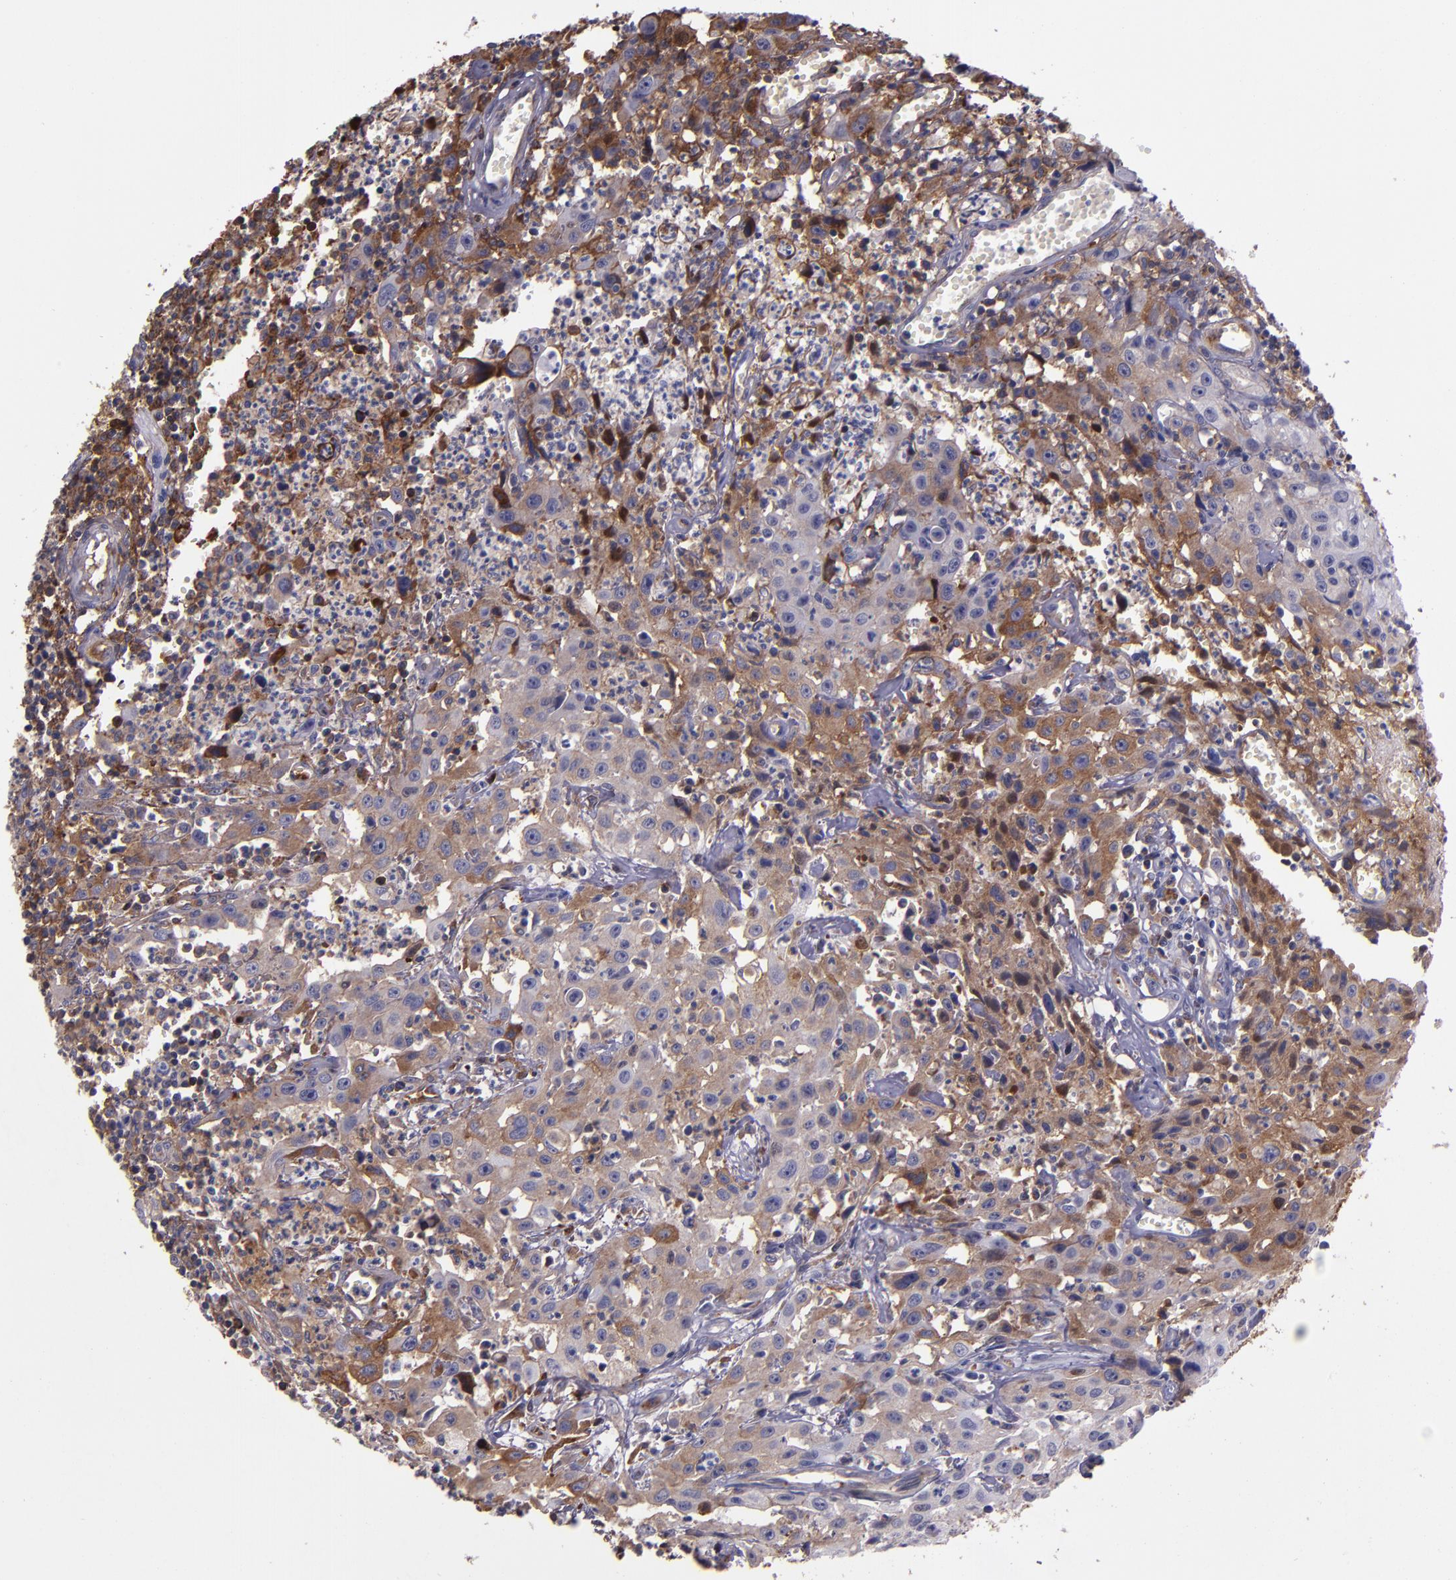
{"staining": {"intensity": "moderate", "quantity": "25%-75%", "location": "cytoplasmic/membranous"}, "tissue": "urothelial cancer", "cell_type": "Tumor cells", "image_type": "cancer", "snomed": [{"axis": "morphology", "description": "Urothelial carcinoma, High grade"}, {"axis": "topography", "description": "Urinary bladder"}], "caption": "Urothelial carcinoma (high-grade) stained with a protein marker reveals moderate staining in tumor cells.", "gene": "A2M", "patient": {"sex": "male", "age": 66}}